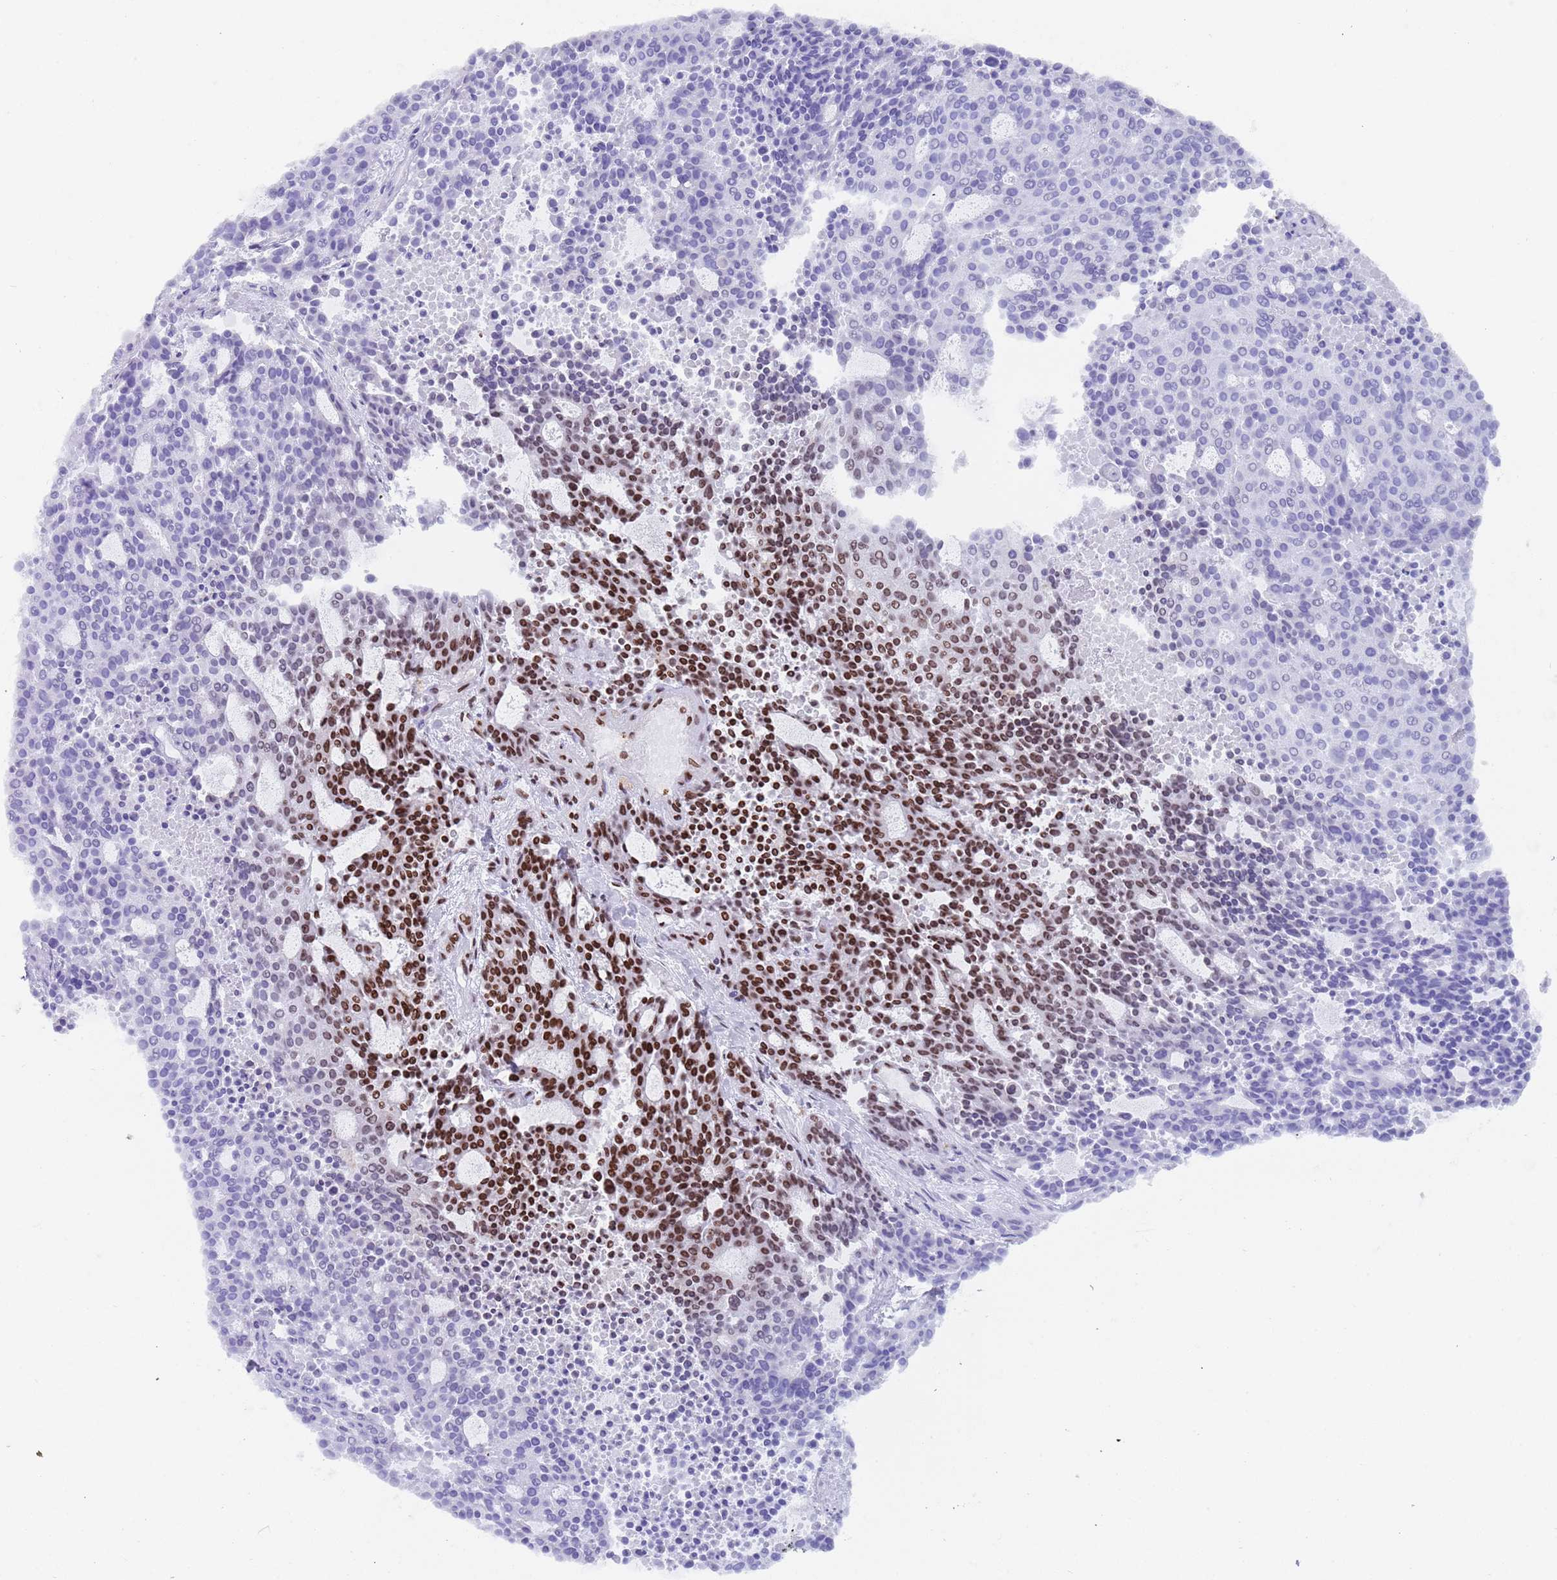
{"staining": {"intensity": "strong", "quantity": "<25%", "location": "nuclear"}, "tissue": "carcinoid", "cell_type": "Tumor cells", "image_type": "cancer", "snomed": [{"axis": "morphology", "description": "Carcinoid, malignant, NOS"}, {"axis": "topography", "description": "Pancreas"}], "caption": "Immunohistochemical staining of carcinoid displays strong nuclear protein positivity in about <25% of tumor cells.", "gene": "HDAC8", "patient": {"sex": "female", "age": 54}}